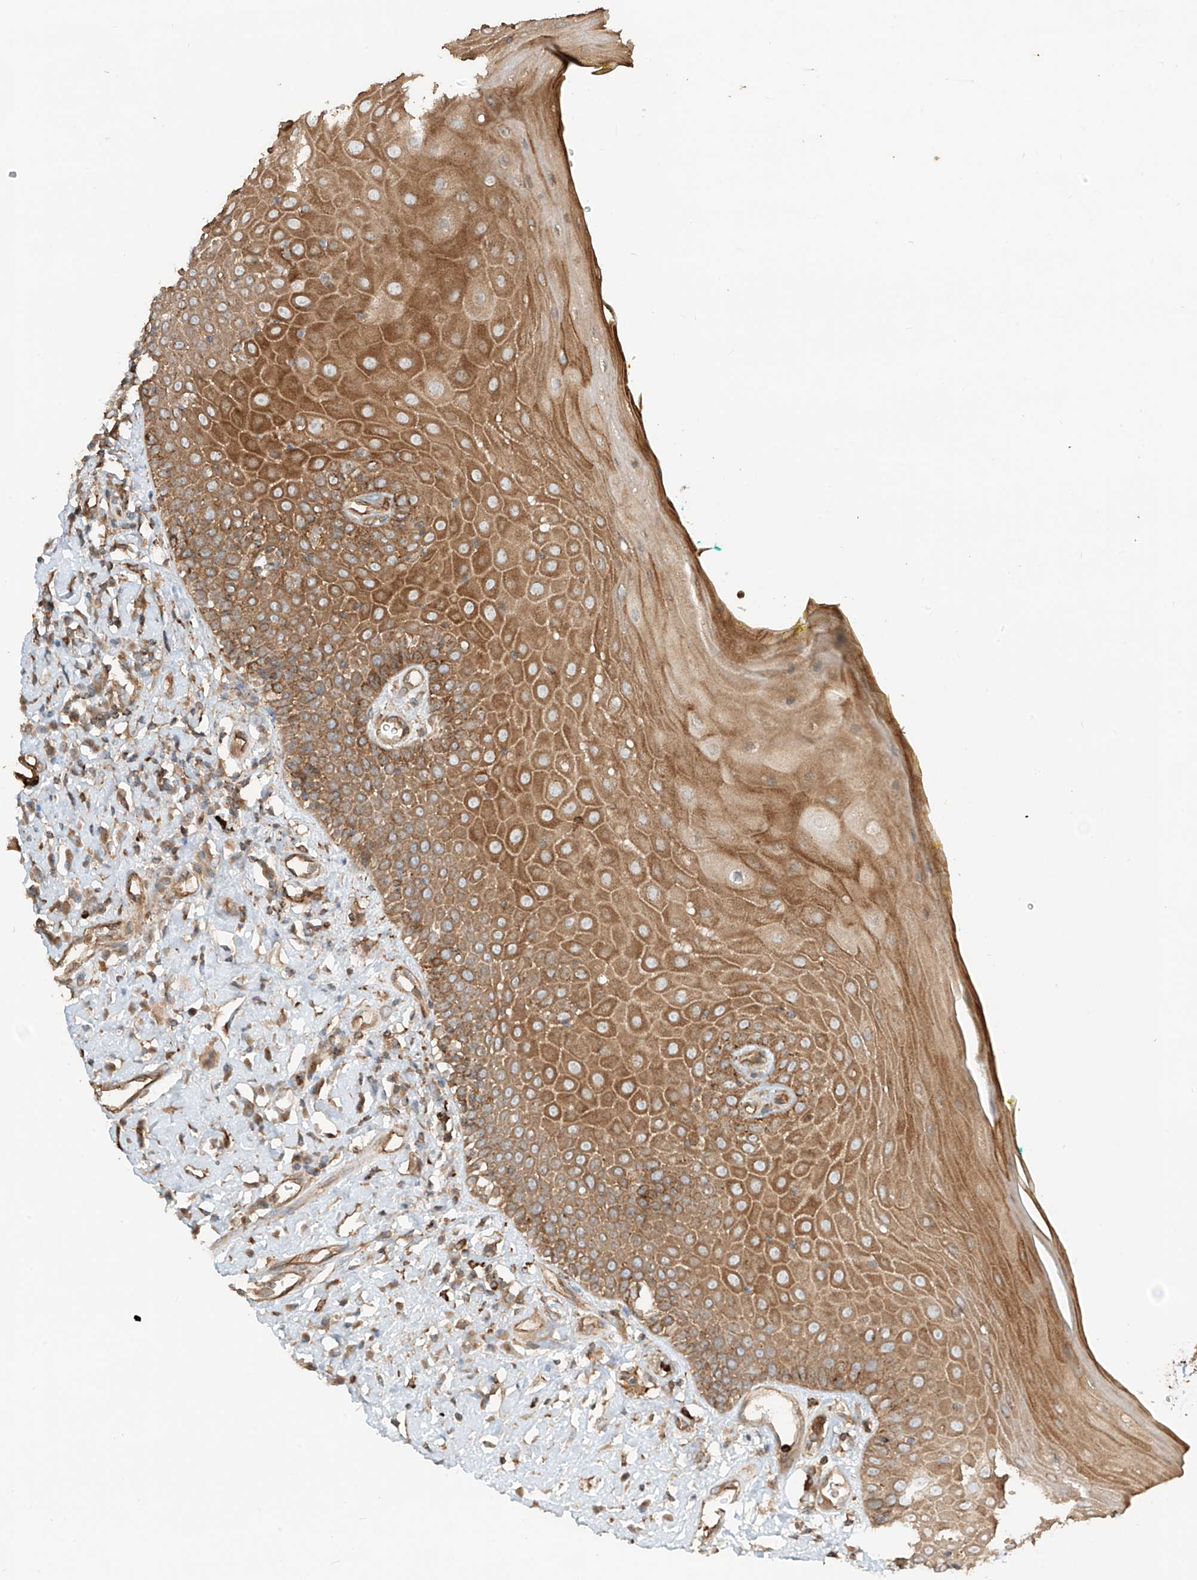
{"staining": {"intensity": "strong", "quantity": ">75%", "location": "cytoplasmic/membranous"}, "tissue": "oral mucosa", "cell_type": "Squamous epithelial cells", "image_type": "normal", "snomed": [{"axis": "morphology", "description": "Normal tissue, NOS"}, {"axis": "morphology", "description": "Squamous cell carcinoma, NOS"}, {"axis": "topography", "description": "Oral tissue"}, {"axis": "topography", "description": "Head-Neck"}], "caption": "IHC (DAB (3,3'-diaminobenzidine)) staining of normal human oral mucosa exhibits strong cytoplasmic/membranous protein positivity in approximately >75% of squamous epithelial cells.", "gene": "CCDC115", "patient": {"sex": "female", "age": 70}}